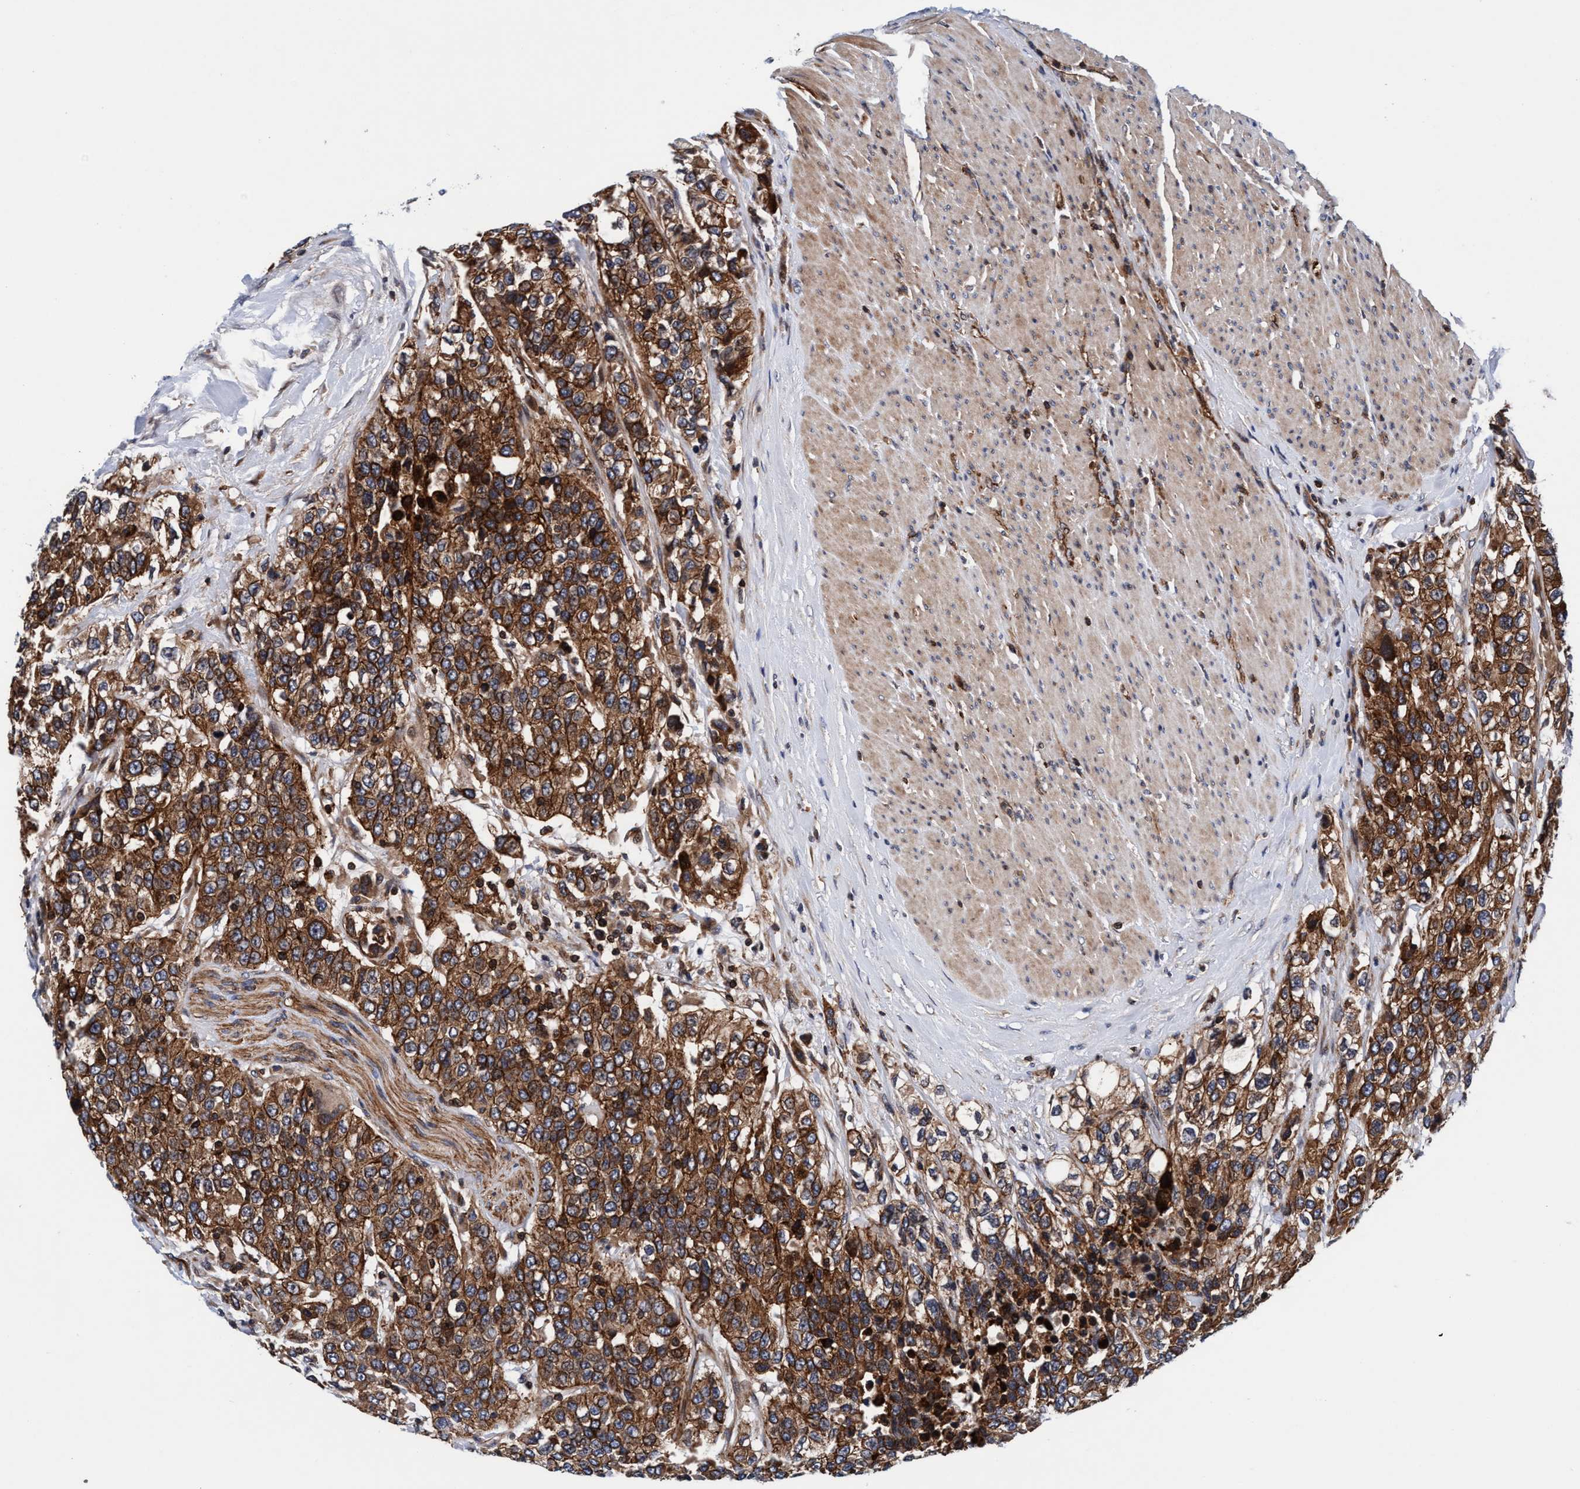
{"staining": {"intensity": "strong", "quantity": ">75%", "location": "cytoplasmic/membranous"}, "tissue": "urothelial cancer", "cell_type": "Tumor cells", "image_type": "cancer", "snomed": [{"axis": "morphology", "description": "Urothelial carcinoma, High grade"}, {"axis": "topography", "description": "Urinary bladder"}], "caption": "Urothelial cancer stained with a brown dye exhibits strong cytoplasmic/membranous positive expression in about >75% of tumor cells.", "gene": "MCM3AP", "patient": {"sex": "female", "age": 80}}